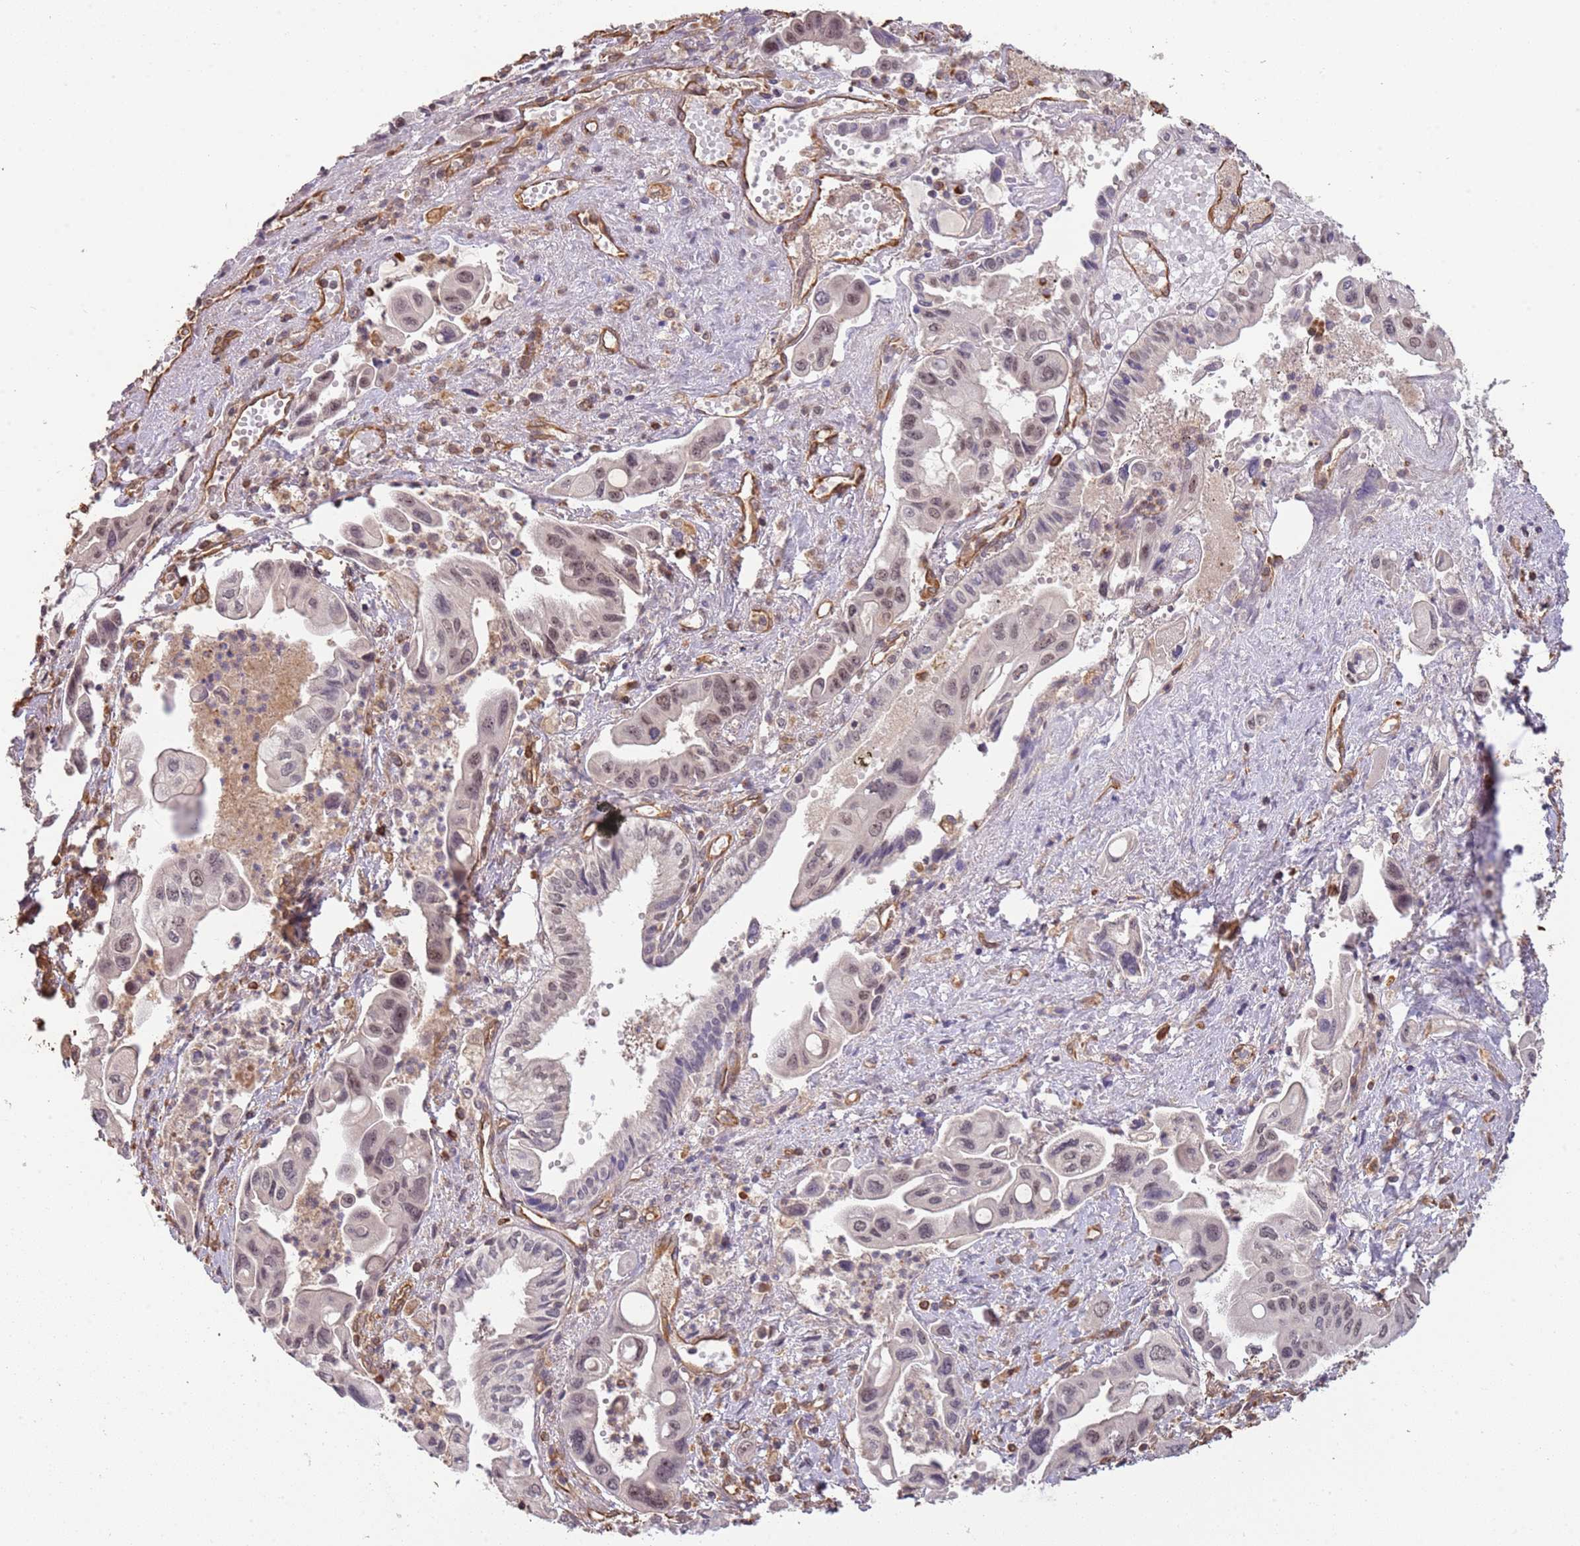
{"staining": {"intensity": "weak", "quantity": "25%-75%", "location": "nuclear"}, "tissue": "pancreatic cancer", "cell_type": "Tumor cells", "image_type": "cancer", "snomed": [{"axis": "morphology", "description": "Adenocarcinoma, NOS"}, {"axis": "topography", "description": "Pancreas"}], "caption": "Immunohistochemical staining of pancreatic cancer reveals low levels of weak nuclear protein expression in approximately 25%-75% of tumor cells.", "gene": "SURF2", "patient": {"sex": "female", "age": 50}}